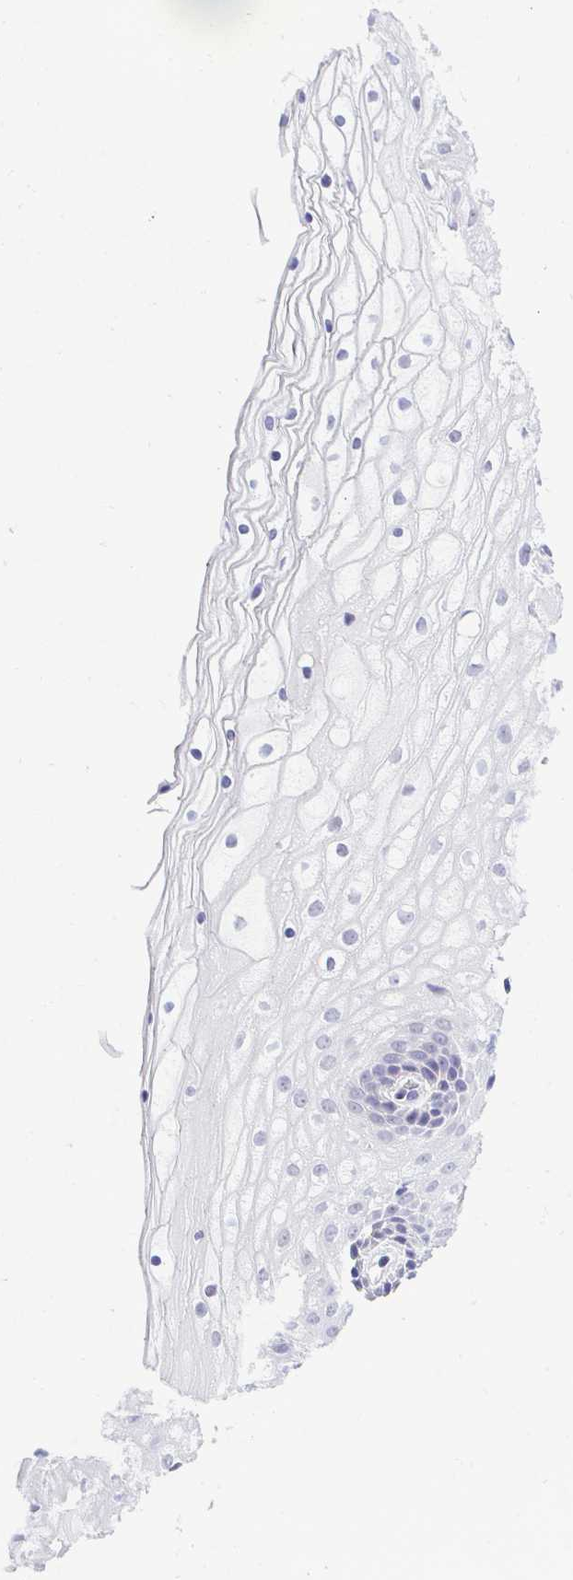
{"staining": {"intensity": "weak", "quantity": "<25%", "location": "cytoplasmic/membranous"}, "tissue": "cervix", "cell_type": "Glandular cells", "image_type": "normal", "snomed": [{"axis": "morphology", "description": "Normal tissue, NOS"}, {"axis": "topography", "description": "Cervix"}], "caption": "Cervix stained for a protein using immunohistochemistry shows no positivity glandular cells.", "gene": "SLC25A51", "patient": {"sex": "female", "age": 36}}